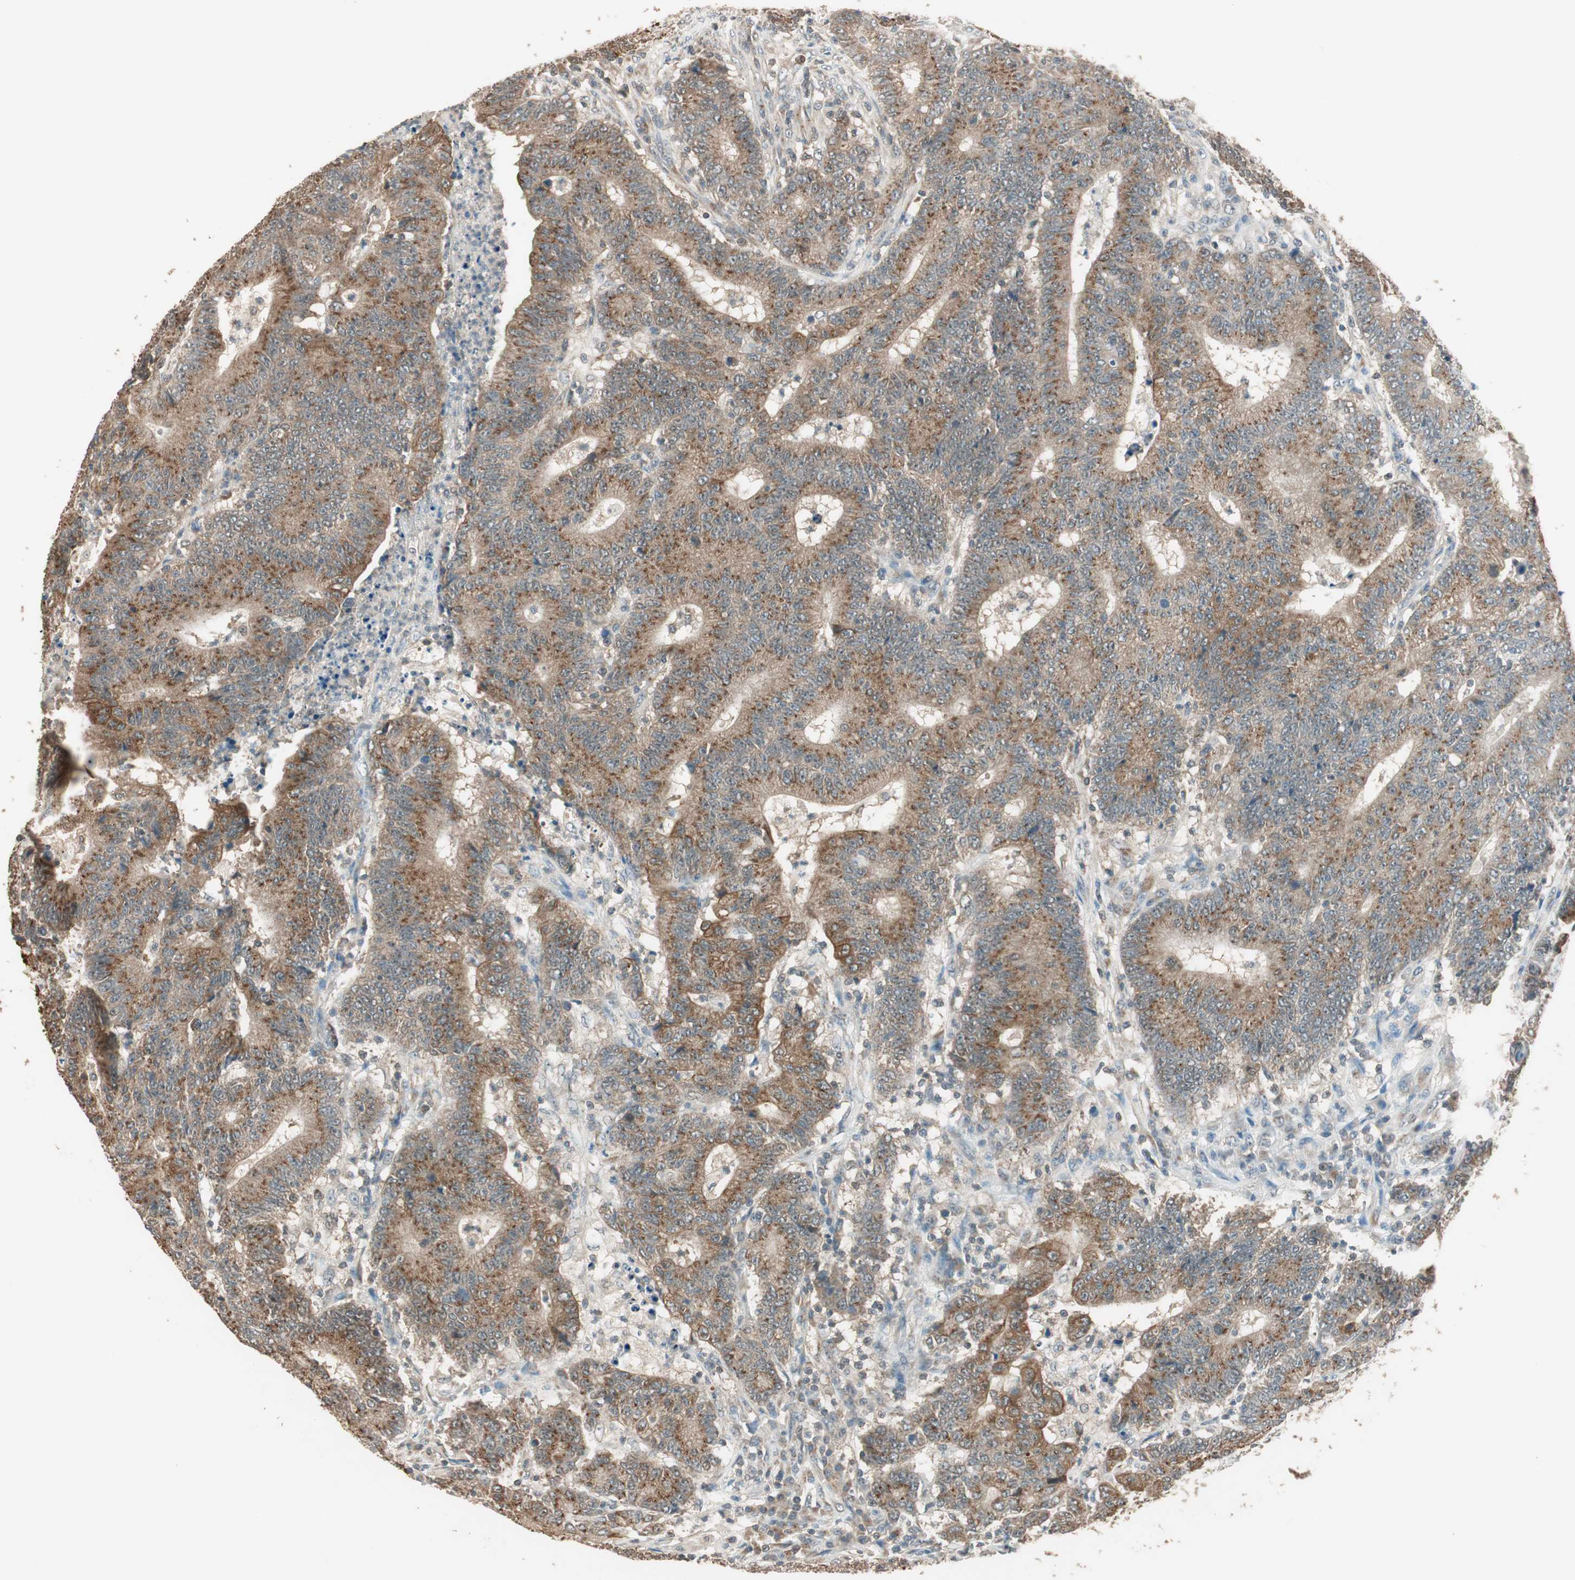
{"staining": {"intensity": "moderate", "quantity": ">75%", "location": "cytoplasmic/membranous"}, "tissue": "colorectal cancer", "cell_type": "Tumor cells", "image_type": "cancer", "snomed": [{"axis": "morphology", "description": "Normal tissue, NOS"}, {"axis": "morphology", "description": "Adenocarcinoma, NOS"}, {"axis": "topography", "description": "Colon"}], "caption": "An image showing moderate cytoplasmic/membranous expression in approximately >75% of tumor cells in adenocarcinoma (colorectal), as visualized by brown immunohistochemical staining.", "gene": "TRIM21", "patient": {"sex": "female", "age": 75}}